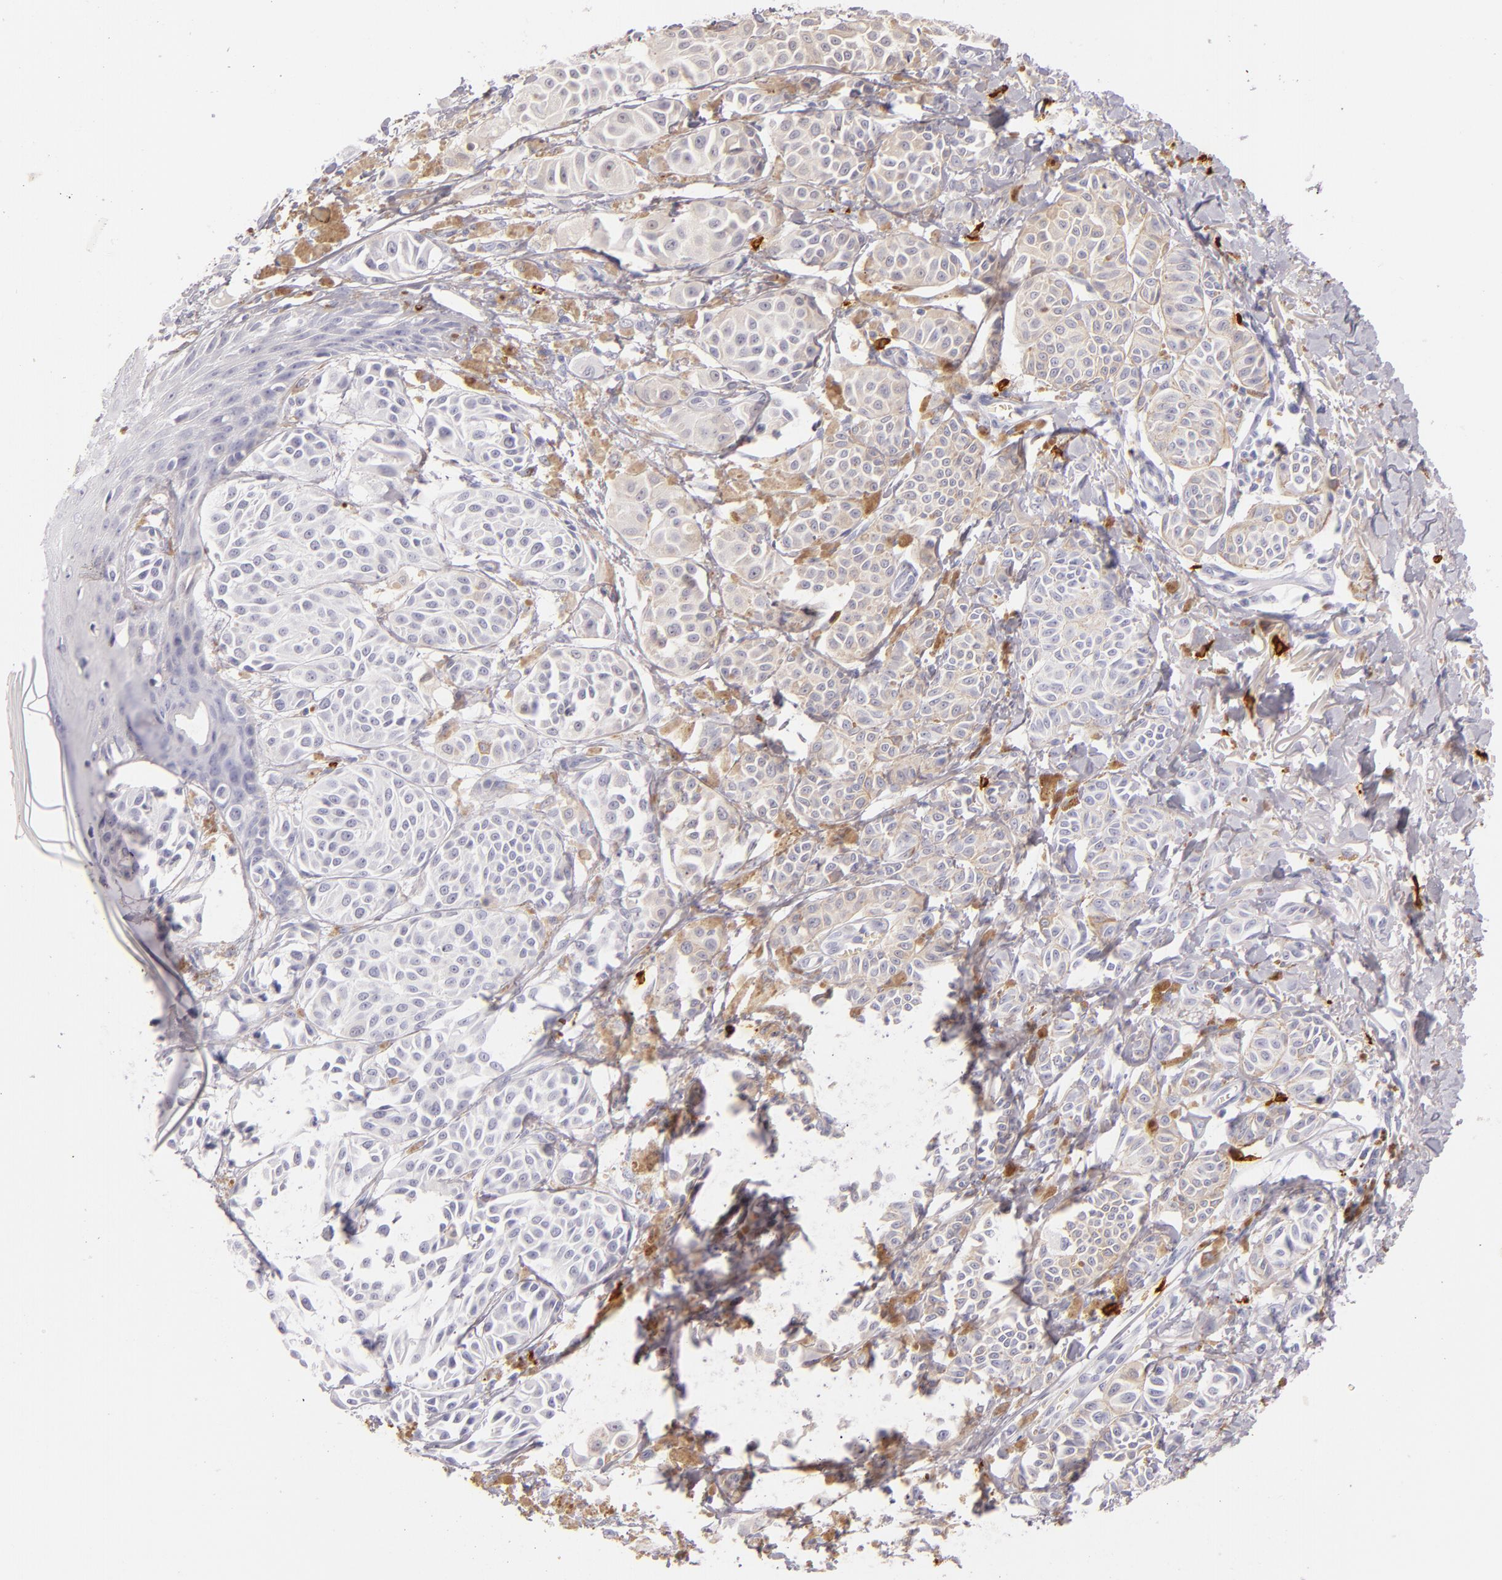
{"staining": {"intensity": "negative", "quantity": "none", "location": "none"}, "tissue": "melanoma", "cell_type": "Tumor cells", "image_type": "cancer", "snomed": [{"axis": "morphology", "description": "Malignant melanoma, NOS"}, {"axis": "topography", "description": "Skin"}], "caption": "Human melanoma stained for a protein using immunohistochemistry (IHC) shows no expression in tumor cells.", "gene": "TPSD1", "patient": {"sex": "male", "age": 76}}